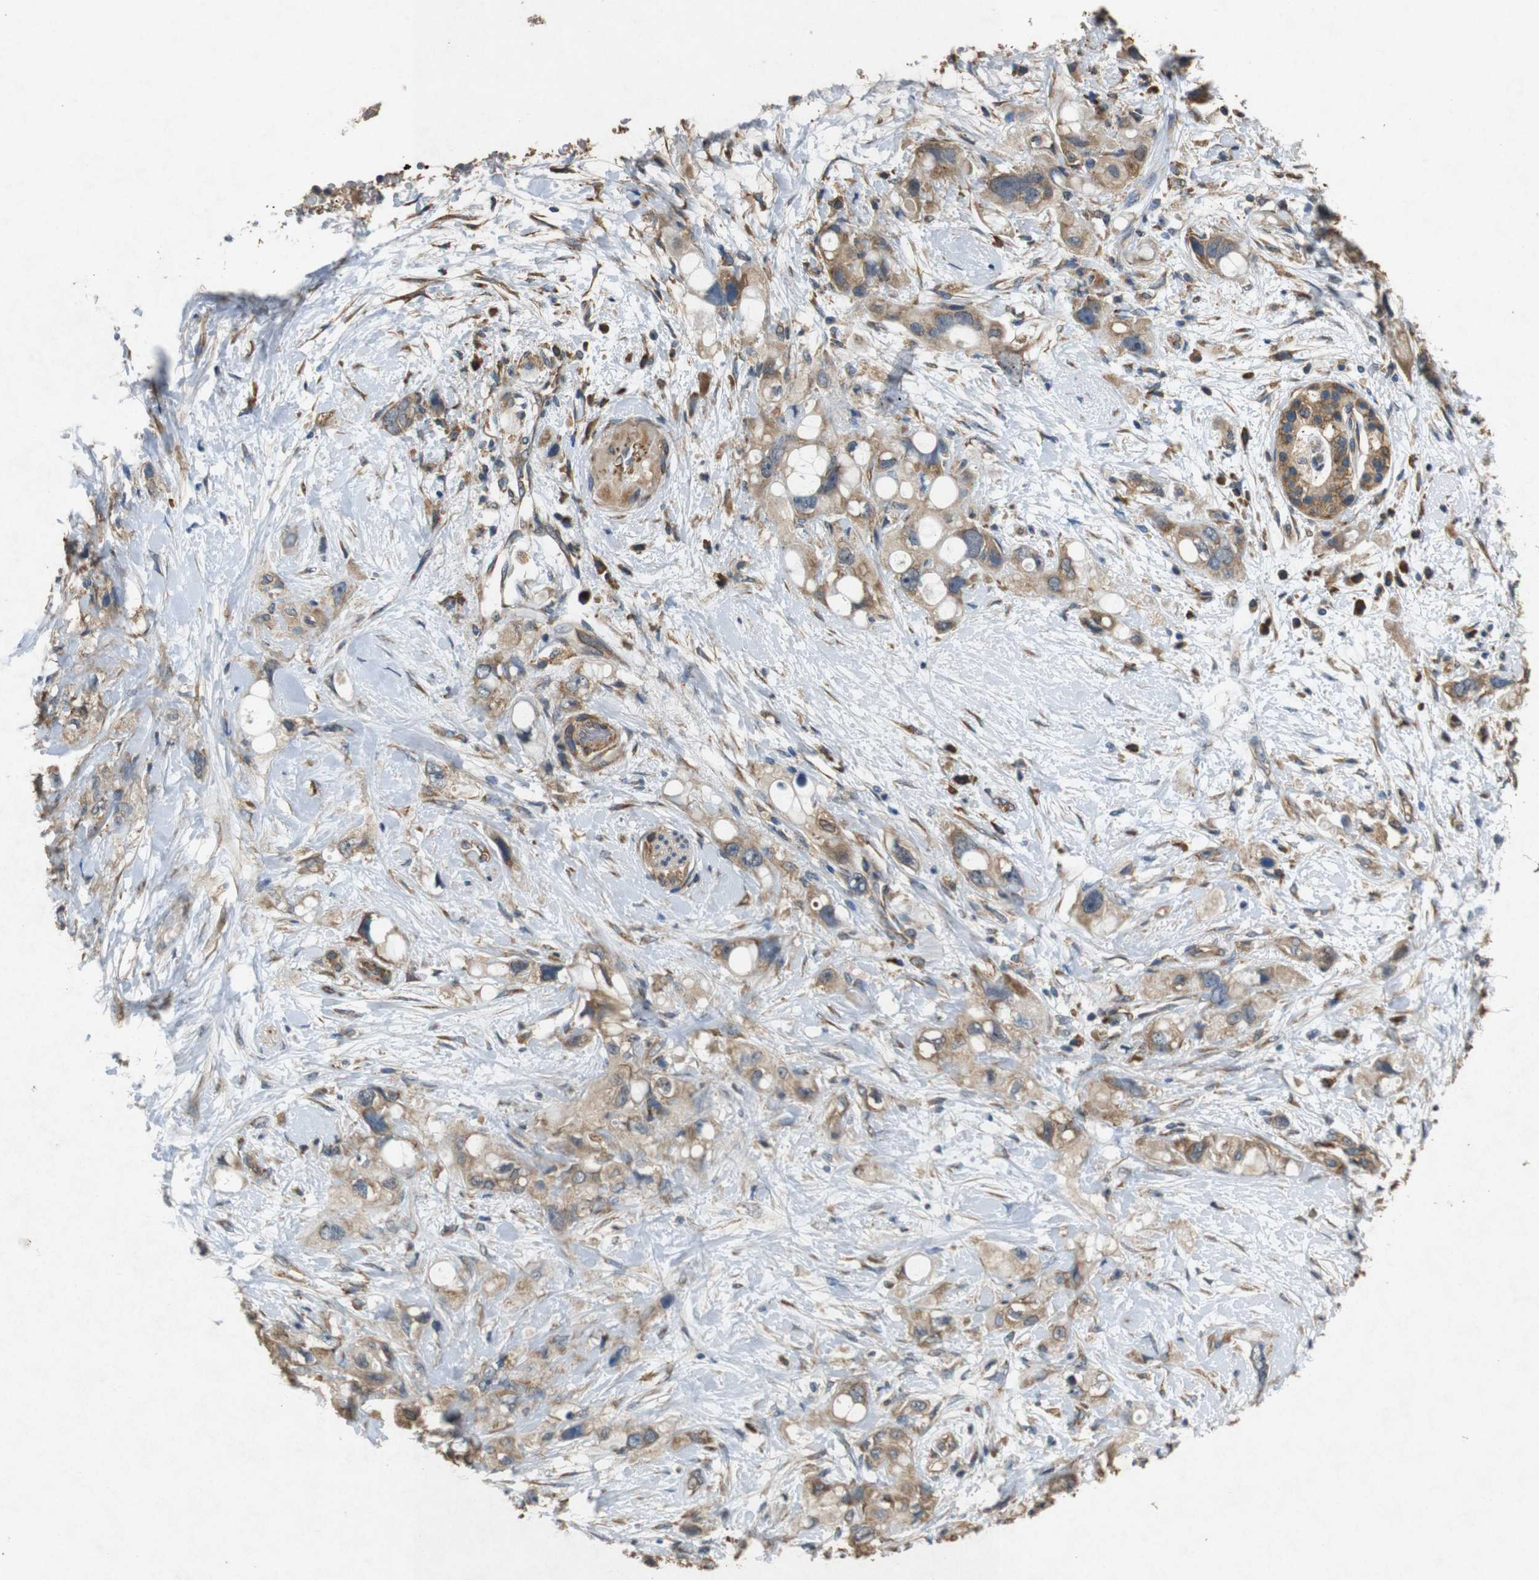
{"staining": {"intensity": "weak", "quantity": ">75%", "location": "cytoplasmic/membranous"}, "tissue": "pancreatic cancer", "cell_type": "Tumor cells", "image_type": "cancer", "snomed": [{"axis": "morphology", "description": "Adenocarcinoma, NOS"}, {"axis": "topography", "description": "Pancreas"}], "caption": "Immunohistochemical staining of human adenocarcinoma (pancreatic) reveals low levels of weak cytoplasmic/membranous positivity in approximately >75% of tumor cells.", "gene": "BNIP3", "patient": {"sex": "female", "age": 56}}